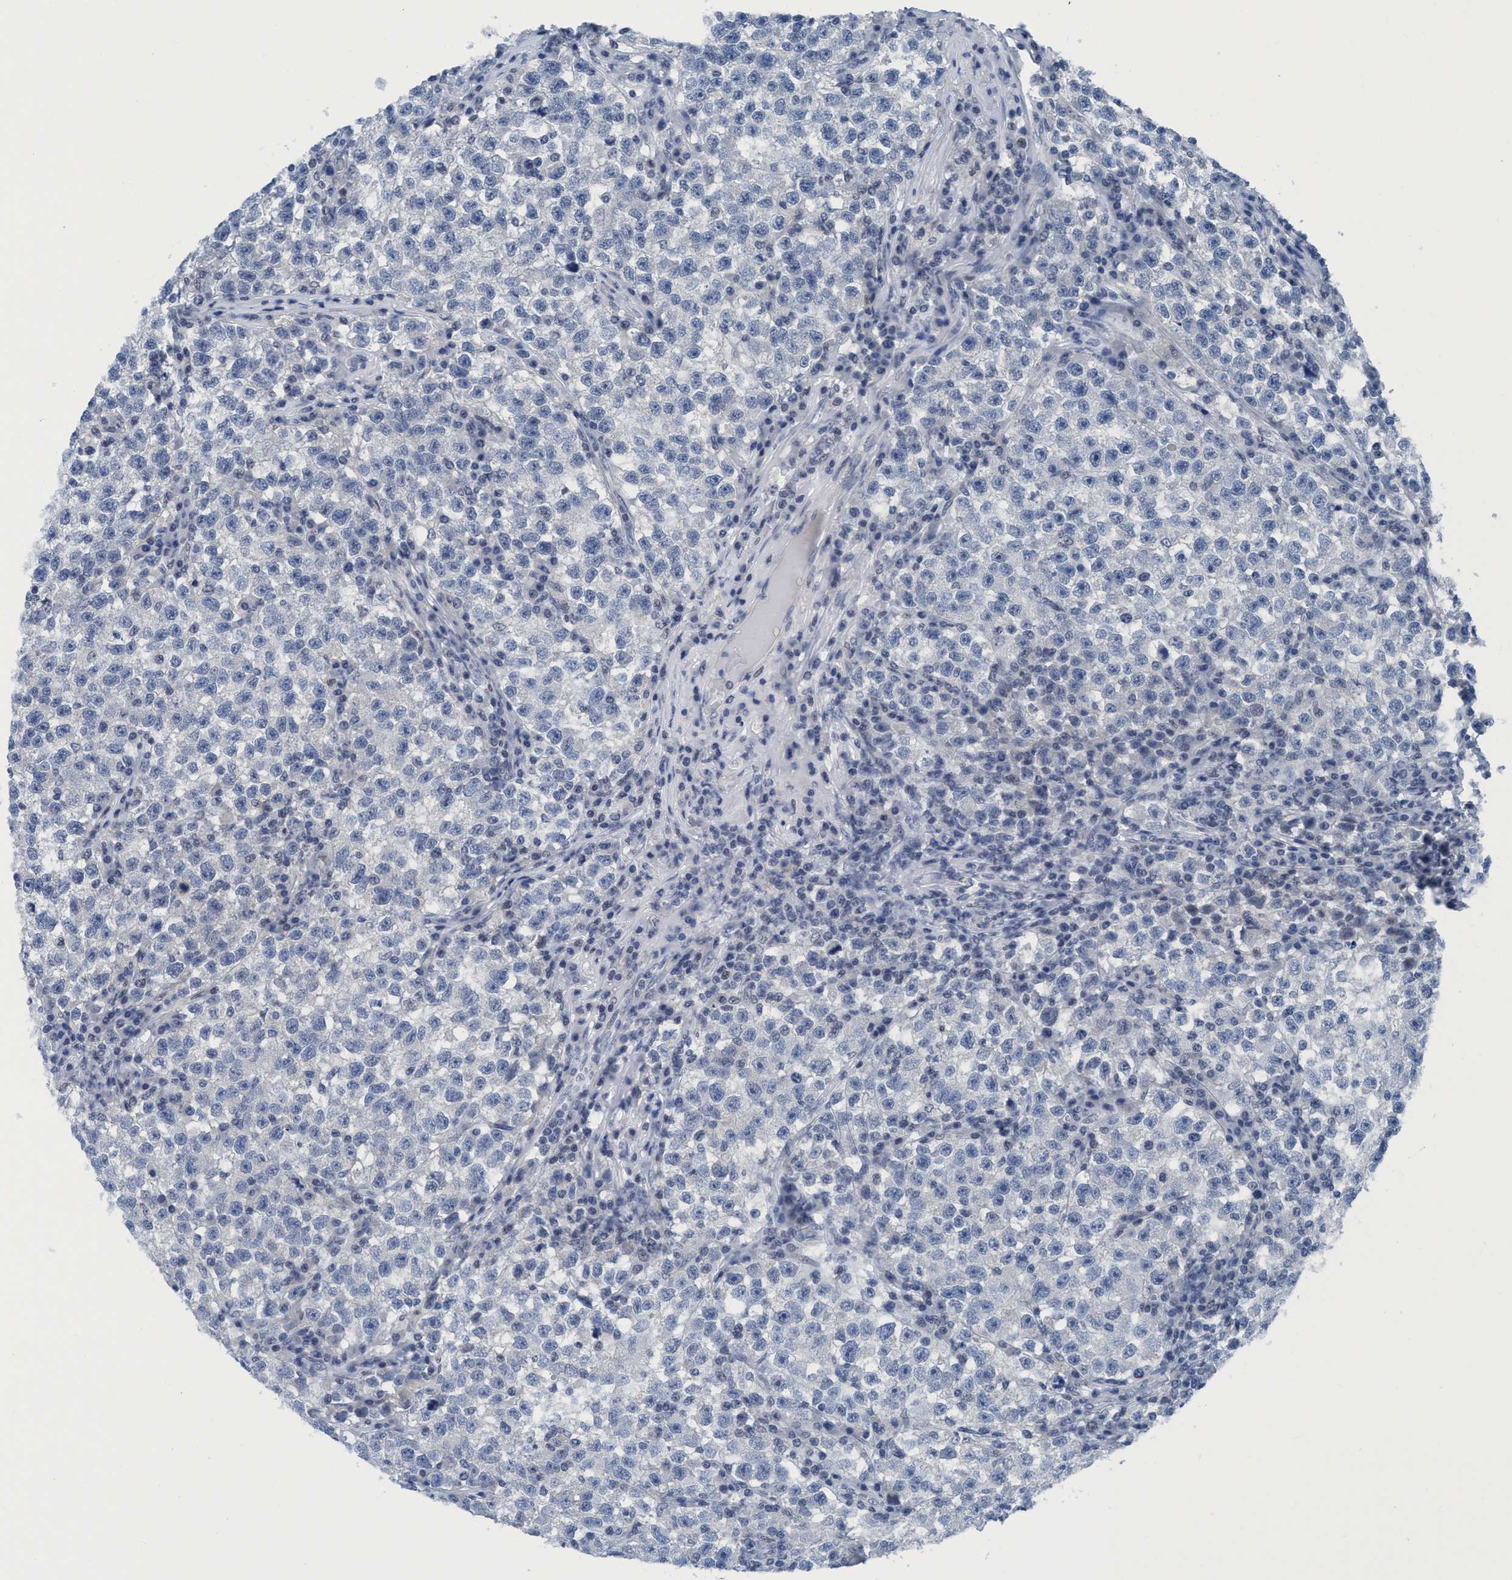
{"staining": {"intensity": "negative", "quantity": "none", "location": "none"}, "tissue": "testis cancer", "cell_type": "Tumor cells", "image_type": "cancer", "snomed": [{"axis": "morphology", "description": "Seminoma, NOS"}, {"axis": "topography", "description": "Testis"}], "caption": "Seminoma (testis) stained for a protein using IHC reveals no staining tumor cells.", "gene": "DNAI1", "patient": {"sex": "male", "age": 22}}